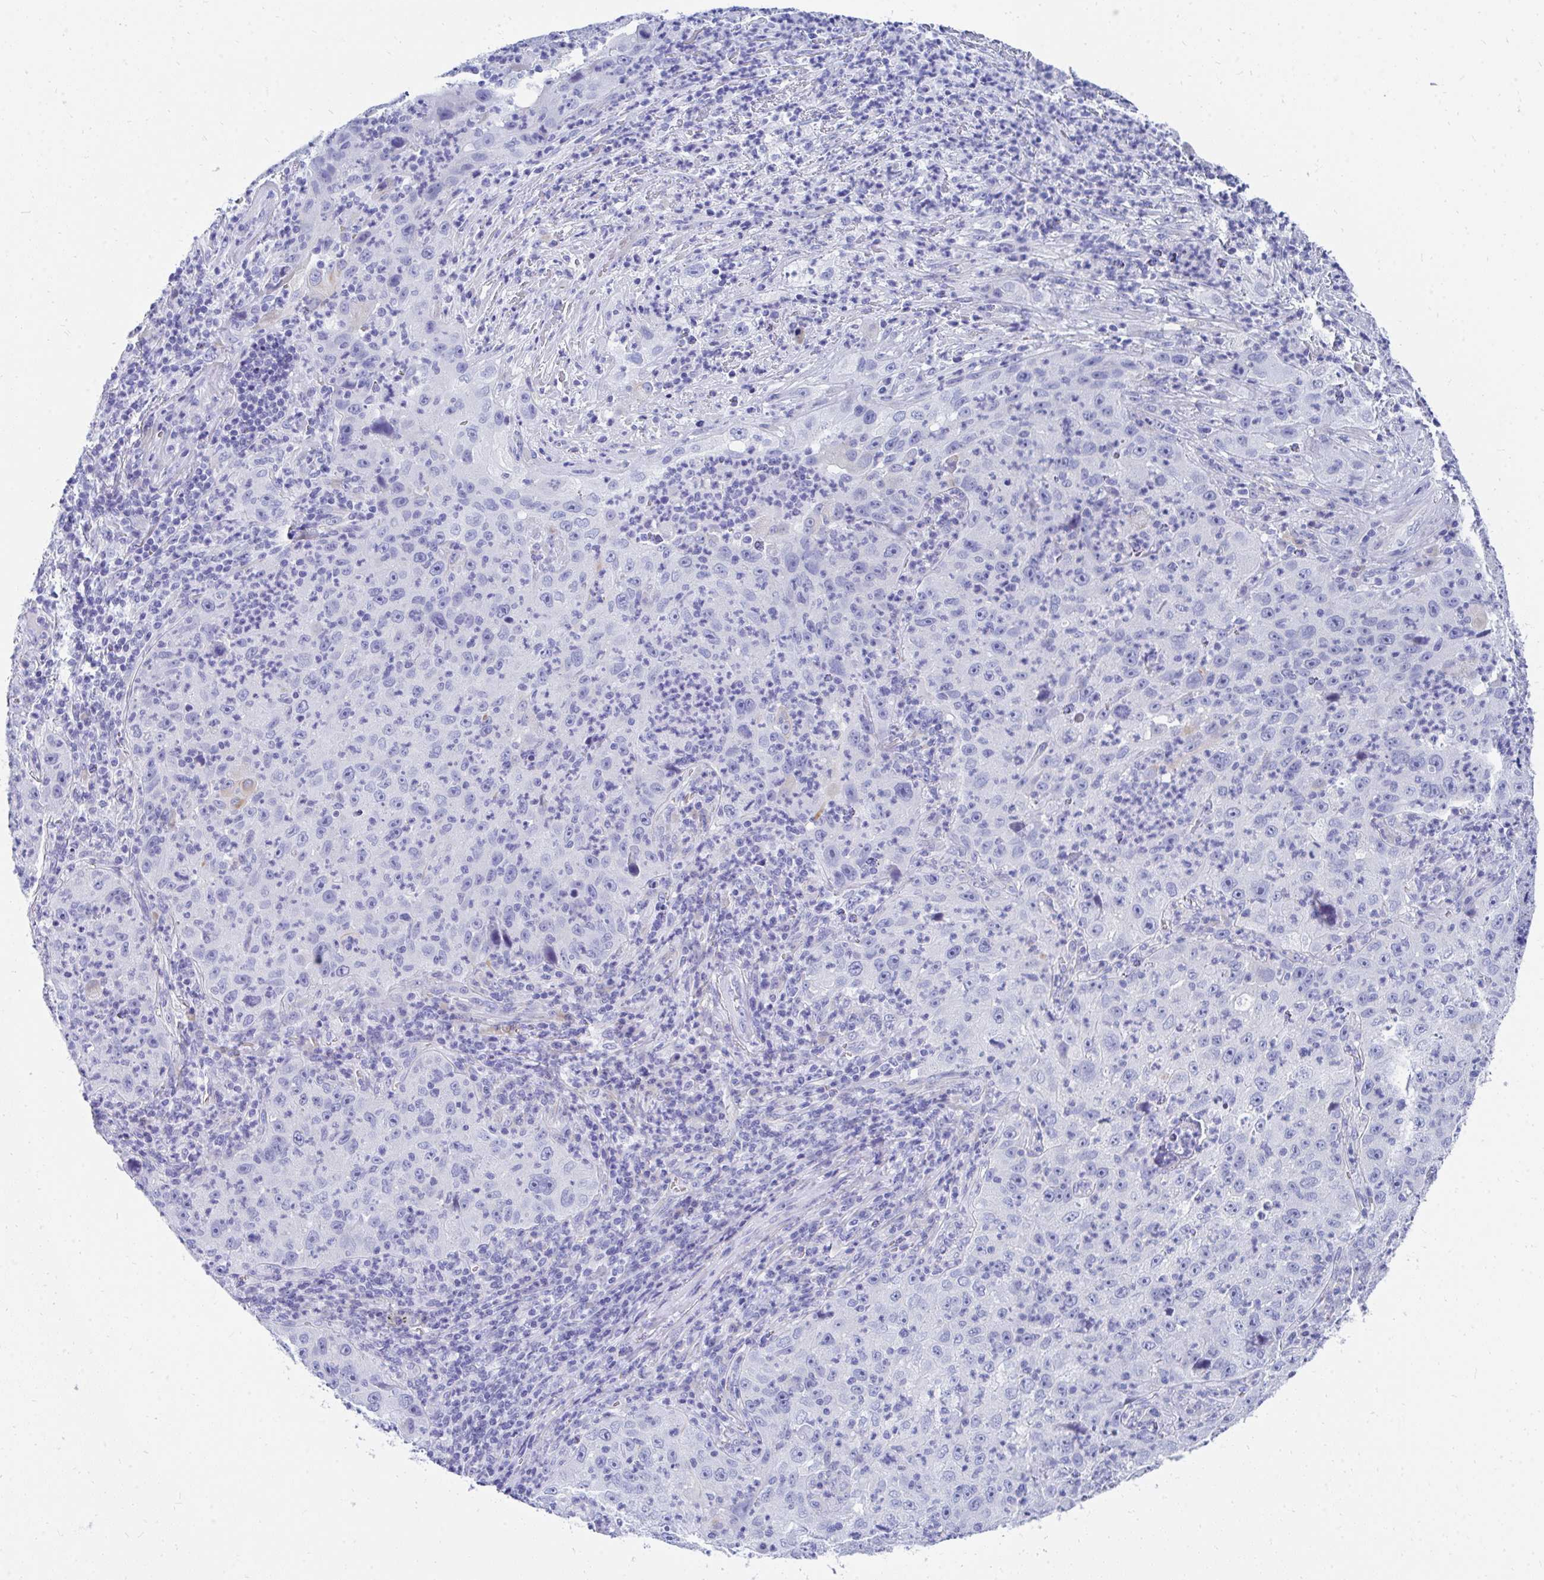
{"staining": {"intensity": "negative", "quantity": "none", "location": "none"}, "tissue": "lung cancer", "cell_type": "Tumor cells", "image_type": "cancer", "snomed": [{"axis": "morphology", "description": "Squamous cell carcinoma, NOS"}, {"axis": "topography", "description": "Lung"}], "caption": "The immunohistochemistry histopathology image has no significant positivity in tumor cells of lung cancer (squamous cell carcinoma) tissue. (DAB (3,3'-diaminobenzidine) immunohistochemistry, high magnification).", "gene": "MROH2B", "patient": {"sex": "male", "age": 71}}